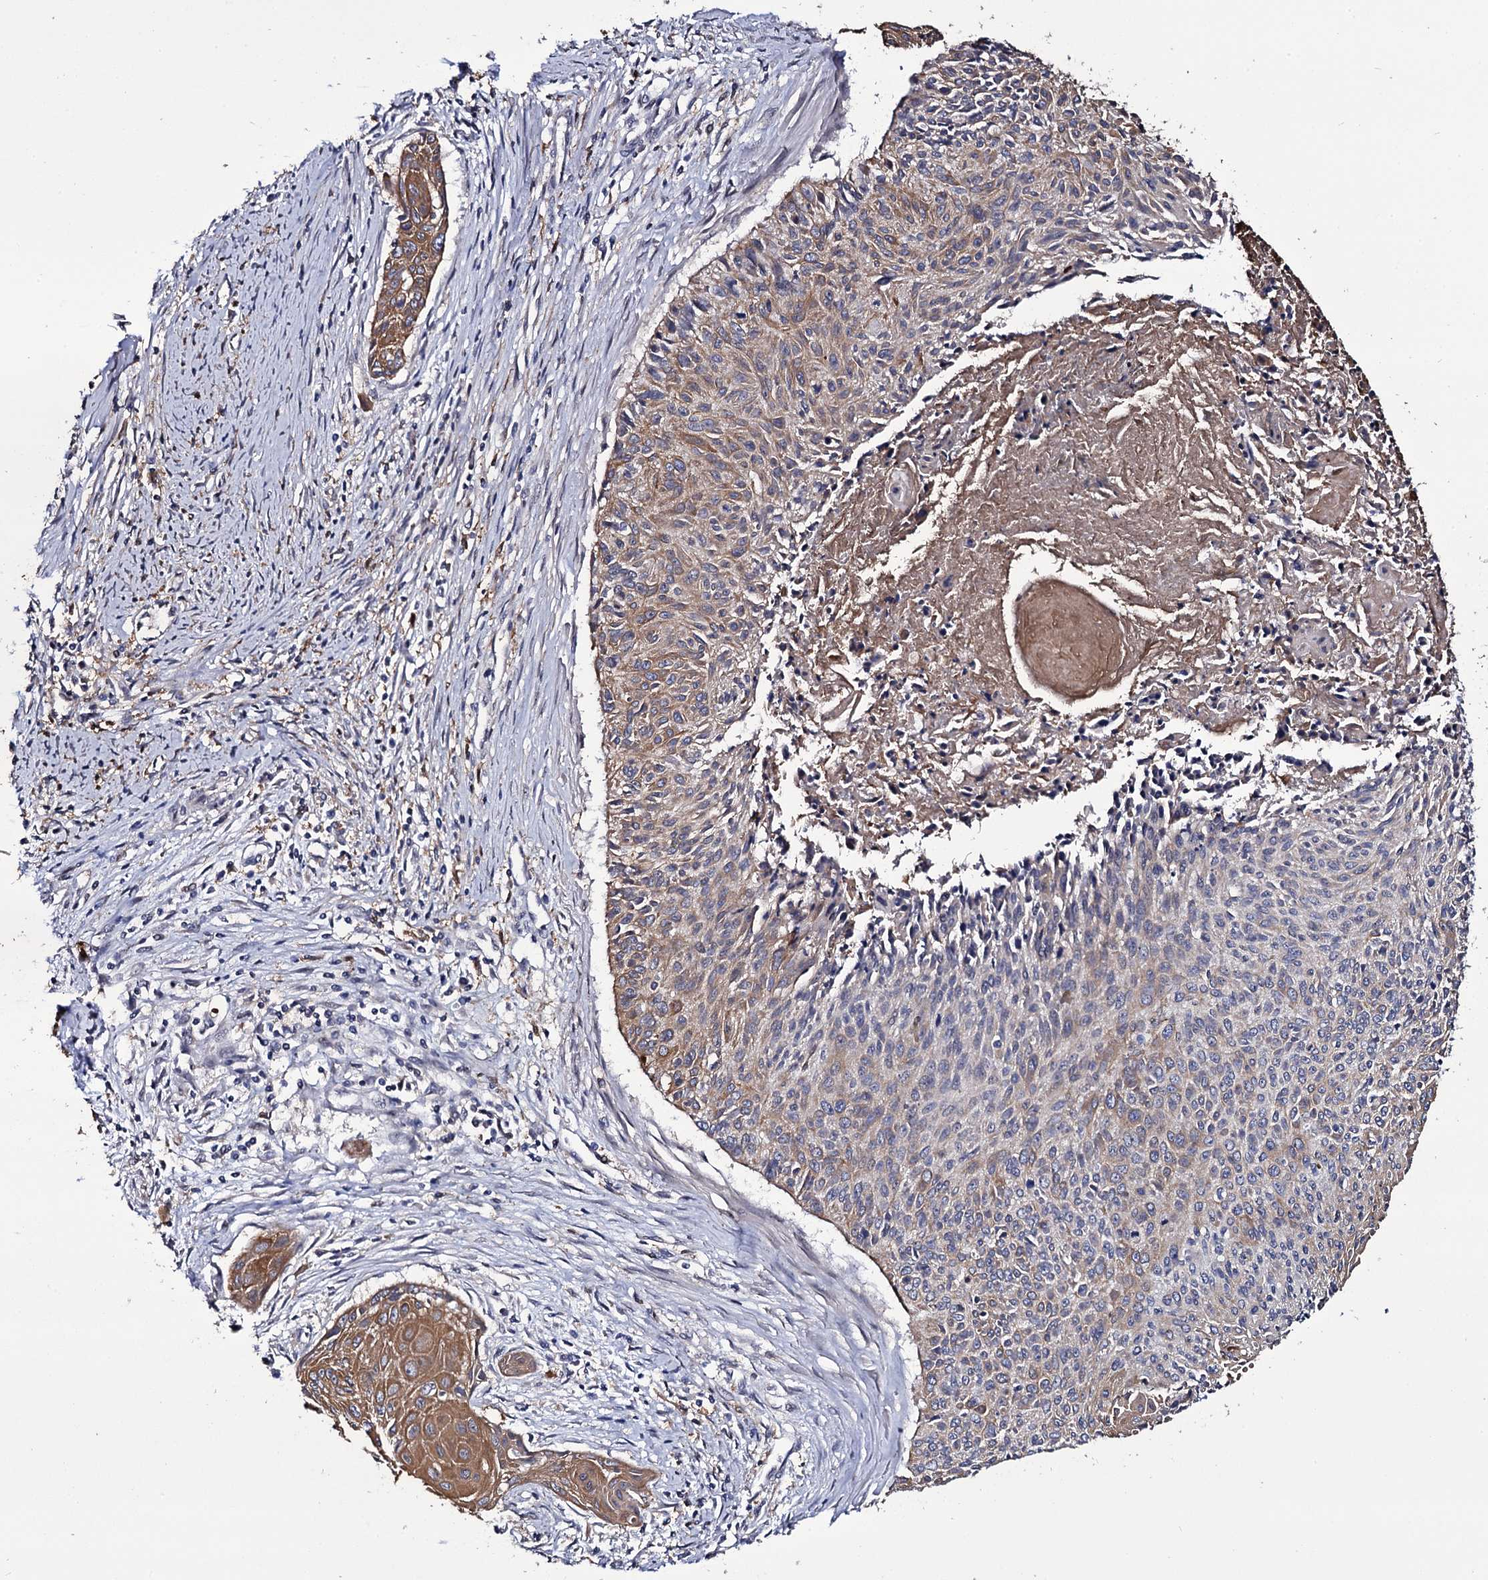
{"staining": {"intensity": "moderate", "quantity": "25%-75%", "location": "cytoplasmic/membranous"}, "tissue": "cervical cancer", "cell_type": "Tumor cells", "image_type": "cancer", "snomed": [{"axis": "morphology", "description": "Squamous cell carcinoma, NOS"}, {"axis": "topography", "description": "Cervix"}], "caption": "A medium amount of moderate cytoplasmic/membranous positivity is present in approximately 25%-75% of tumor cells in squamous cell carcinoma (cervical) tissue.", "gene": "CRYL1", "patient": {"sex": "female", "age": 55}}